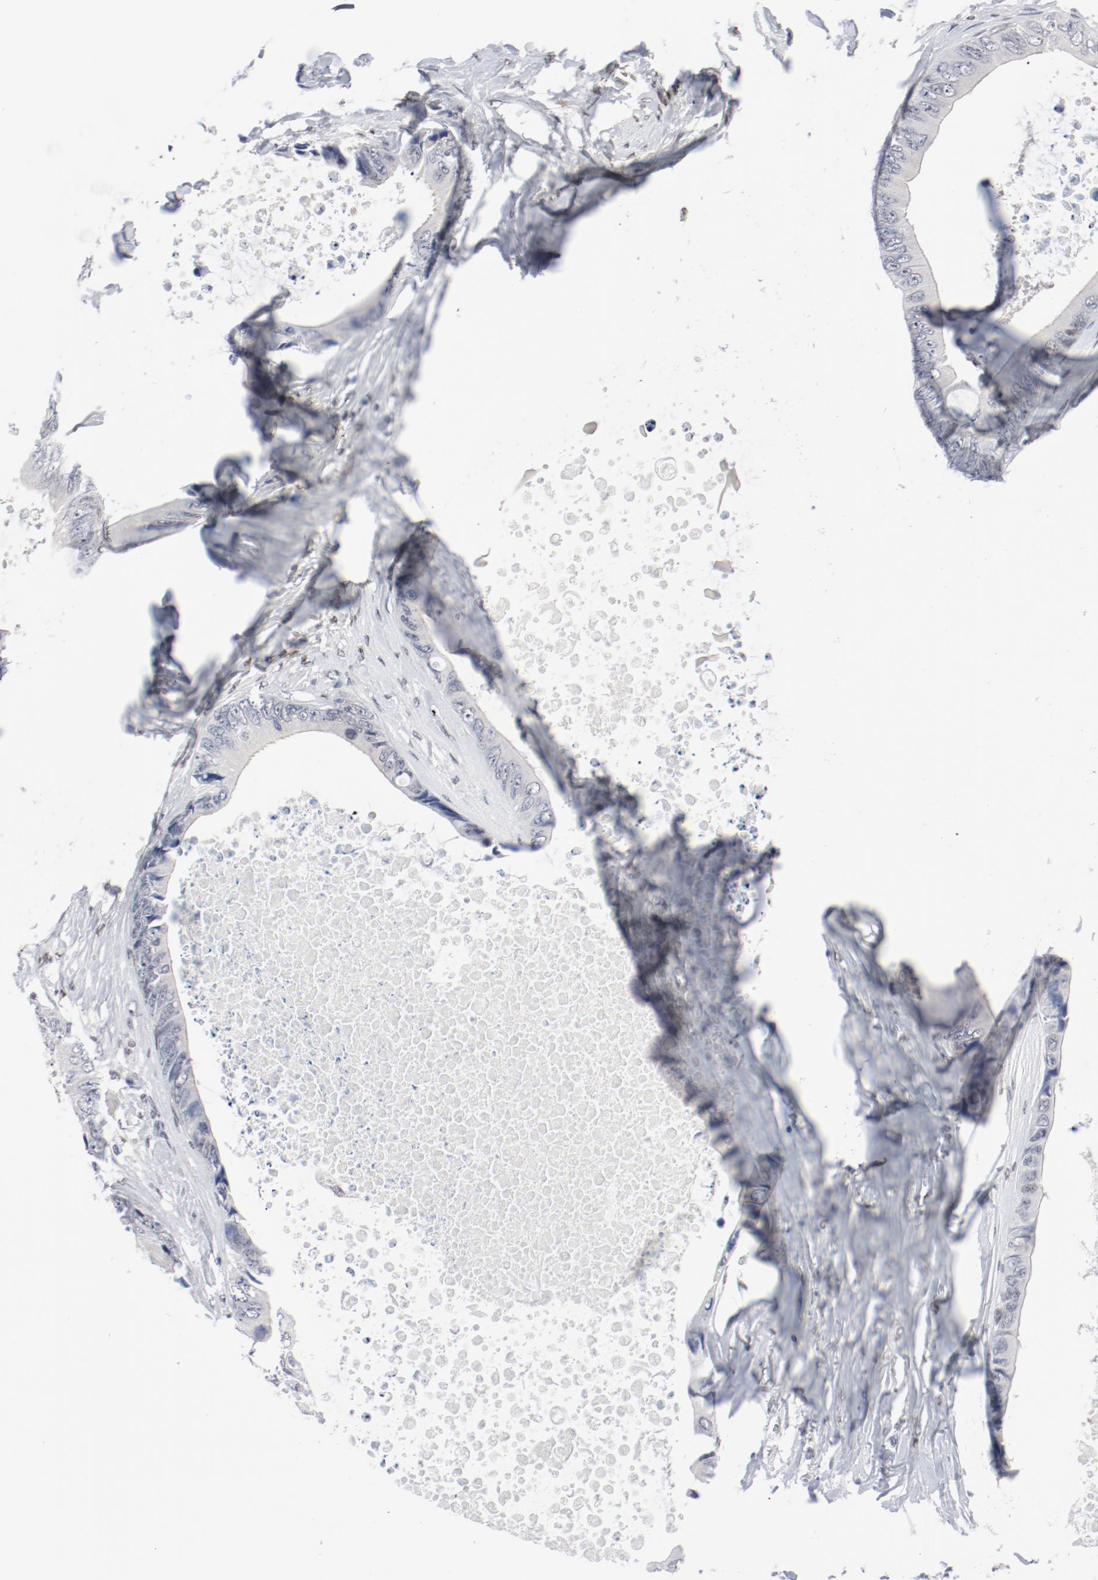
{"staining": {"intensity": "negative", "quantity": "none", "location": "none"}, "tissue": "colorectal cancer", "cell_type": "Tumor cells", "image_type": "cancer", "snomed": [{"axis": "morphology", "description": "Normal tissue, NOS"}, {"axis": "morphology", "description": "Adenocarcinoma, NOS"}, {"axis": "topography", "description": "Rectum"}, {"axis": "topography", "description": "Peripheral nerve tissue"}], "caption": "Immunohistochemistry (IHC) of colorectal adenocarcinoma shows no staining in tumor cells.", "gene": "ARNT", "patient": {"sex": "female", "age": 77}}